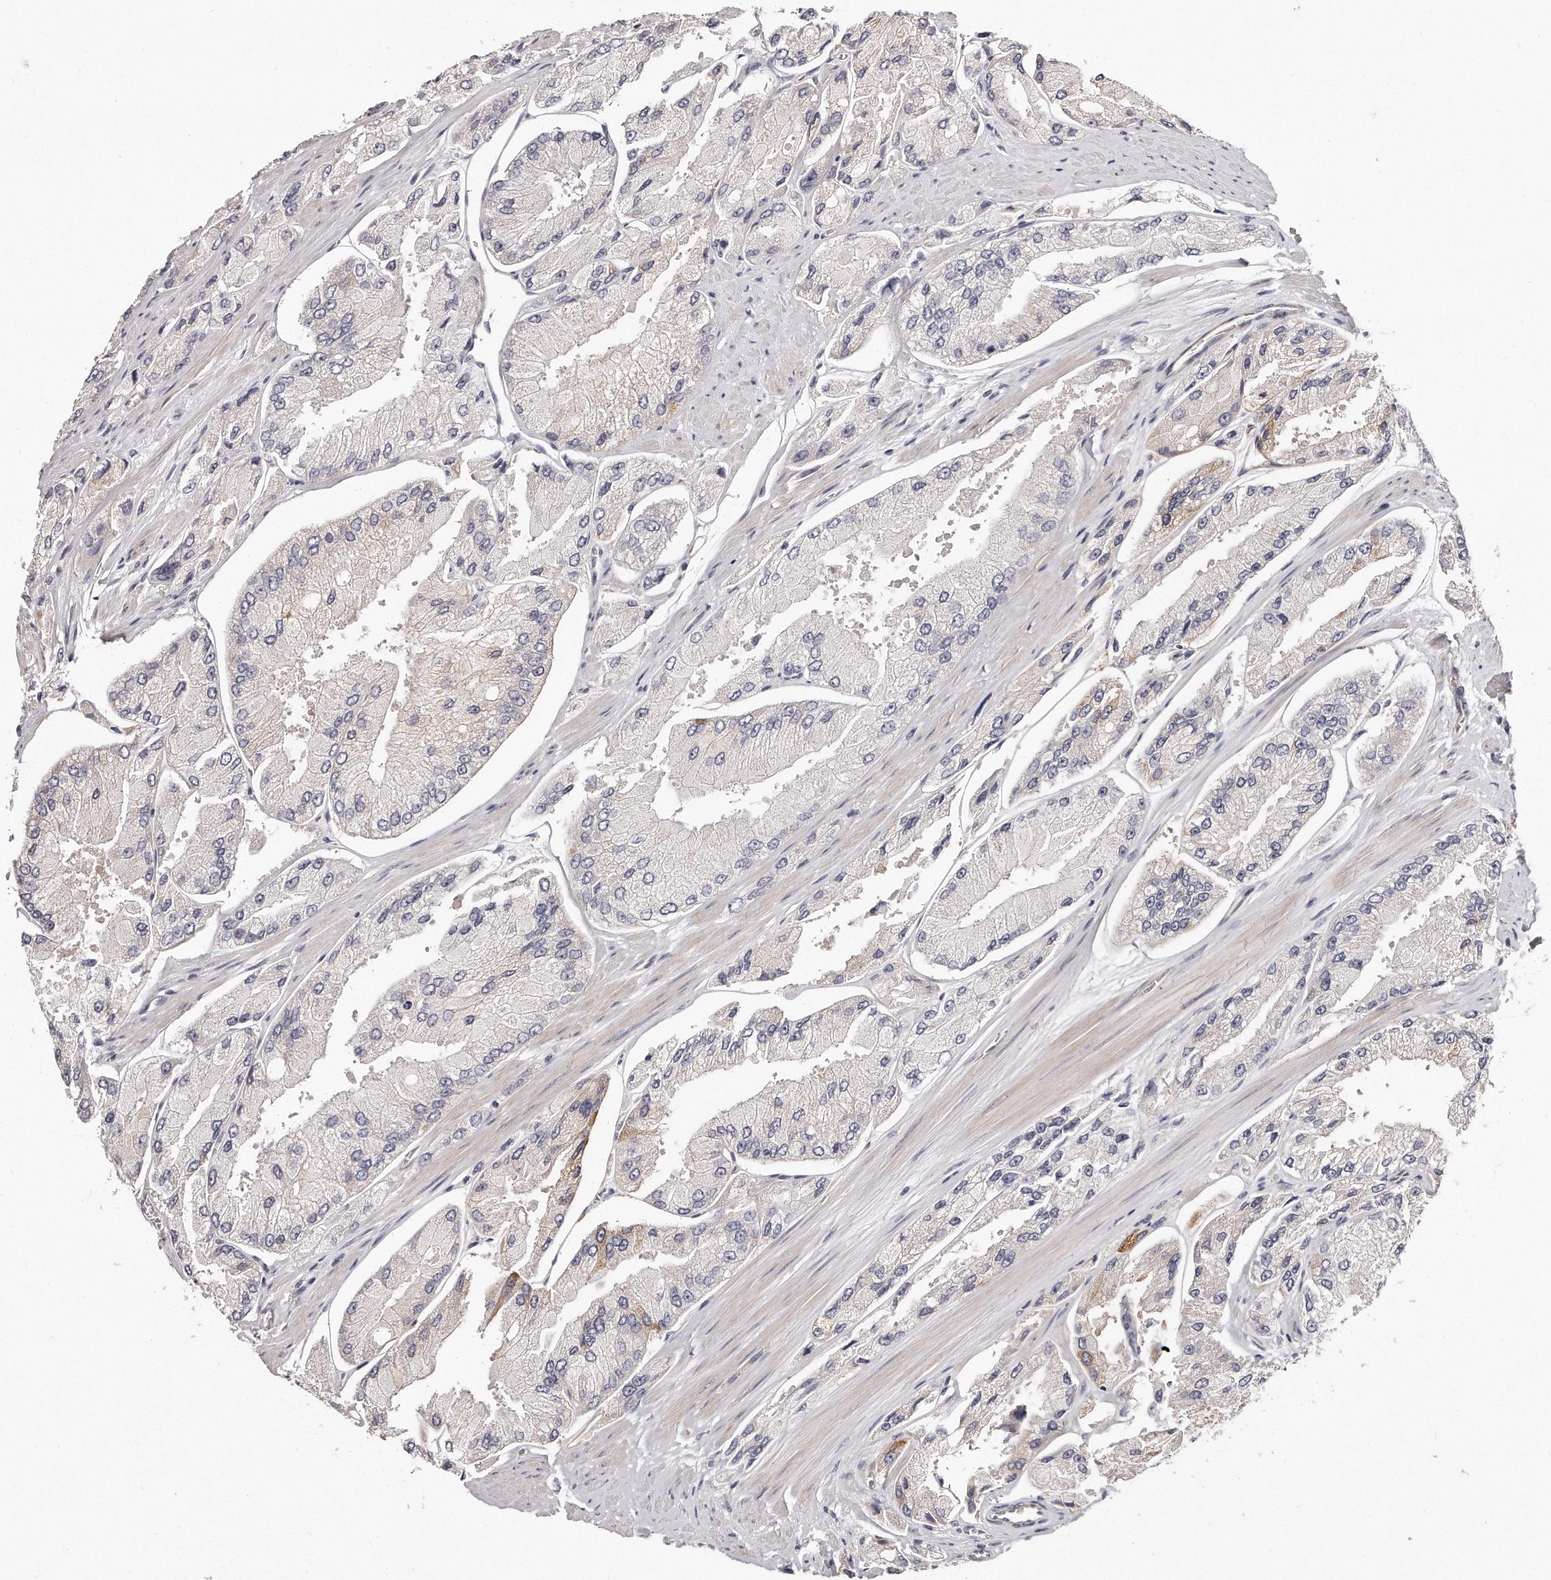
{"staining": {"intensity": "weak", "quantity": "<25%", "location": "cytoplasmic/membranous"}, "tissue": "prostate cancer", "cell_type": "Tumor cells", "image_type": "cancer", "snomed": [{"axis": "morphology", "description": "Adenocarcinoma, High grade"}, {"axis": "topography", "description": "Prostate"}], "caption": "IHC image of neoplastic tissue: human prostate cancer stained with DAB (3,3'-diaminobenzidine) exhibits no significant protein expression in tumor cells.", "gene": "TTLL4", "patient": {"sex": "male", "age": 58}}